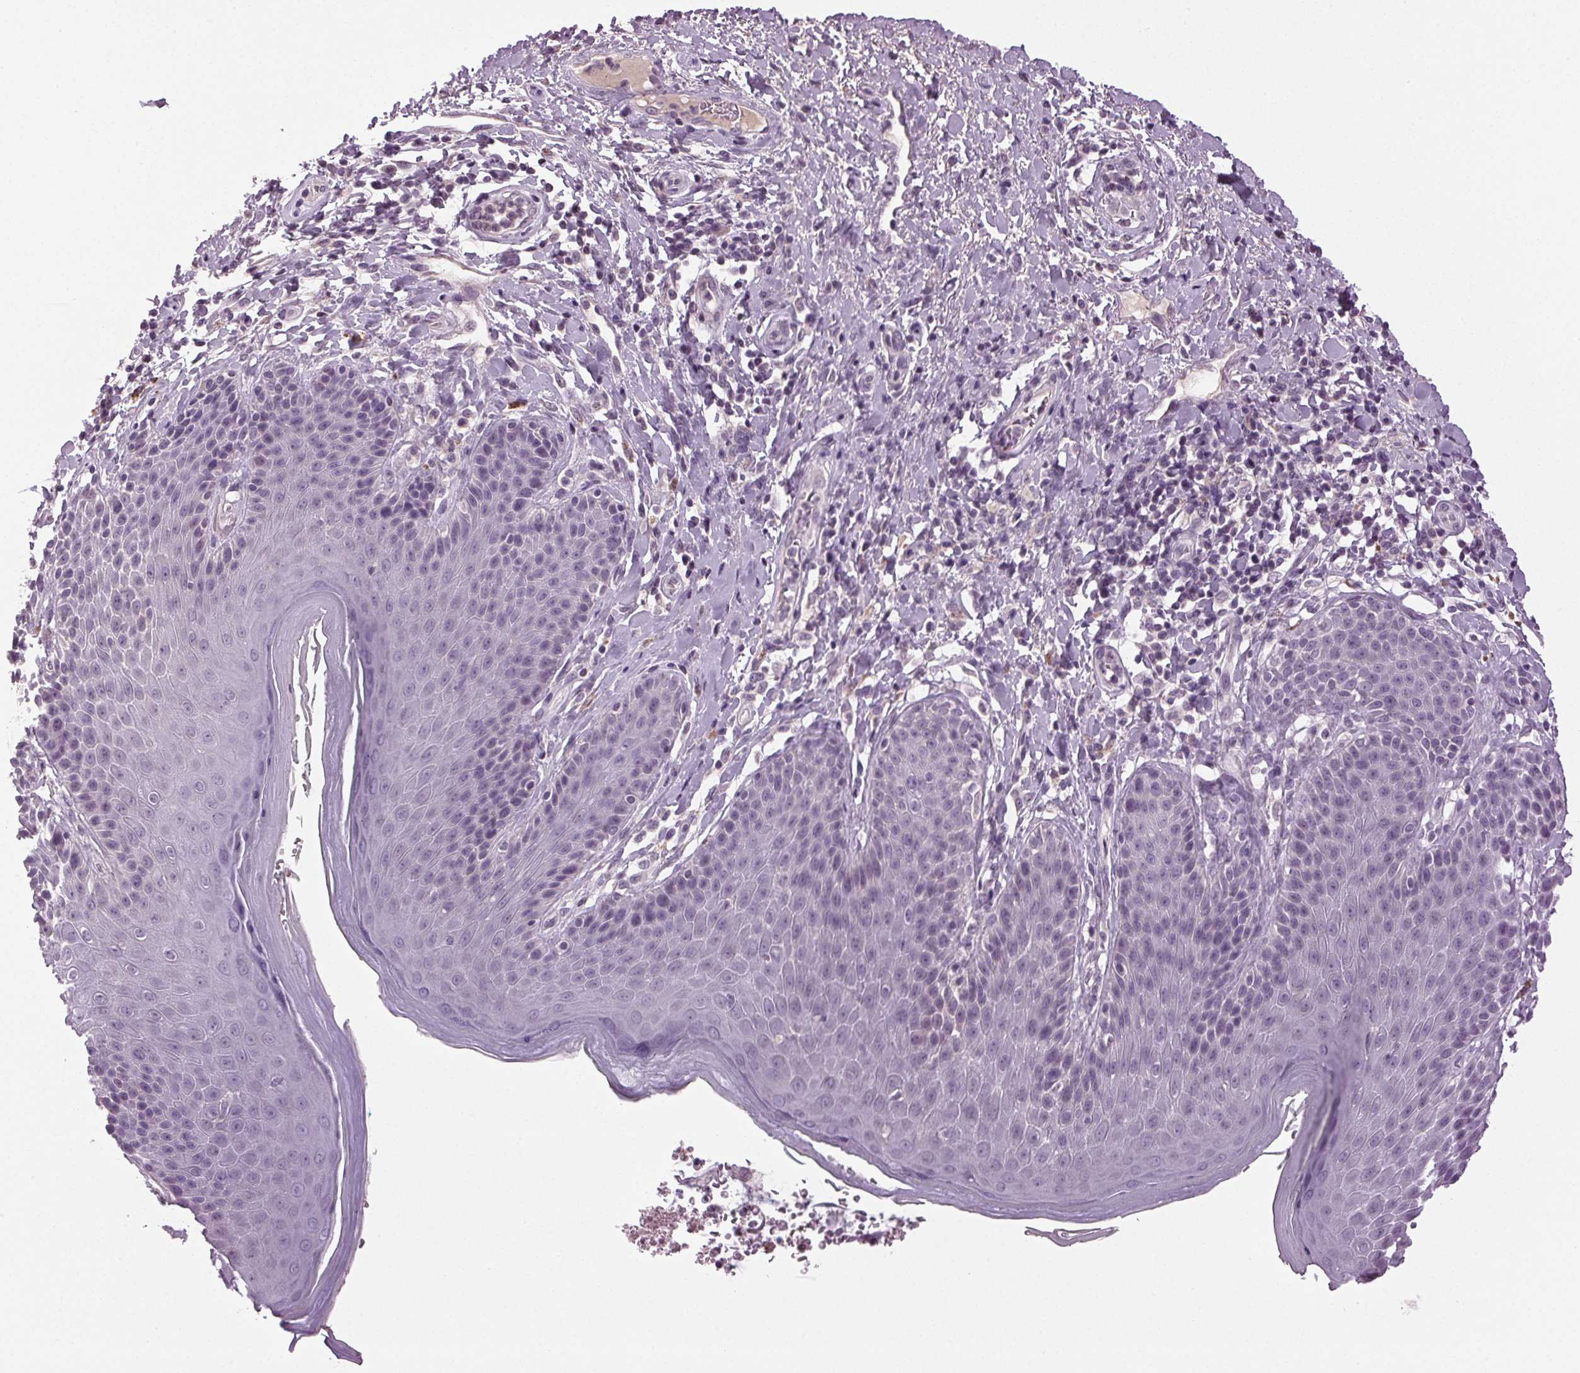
{"staining": {"intensity": "negative", "quantity": "none", "location": "none"}, "tissue": "skin", "cell_type": "Epidermal cells", "image_type": "normal", "snomed": [{"axis": "morphology", "description": "Normal tissue, NOS"}, {"axis": "topography", "description": "Anal"}, {"axis": "topography", "description": "Peripheral nerve tissue"}], "caption": "Epidermal cells show no significant protein expression in benign skin. Nuclei are stained in blue.", "gene": "DNAH12", "patient": {"sex": "male", "age": 51}}